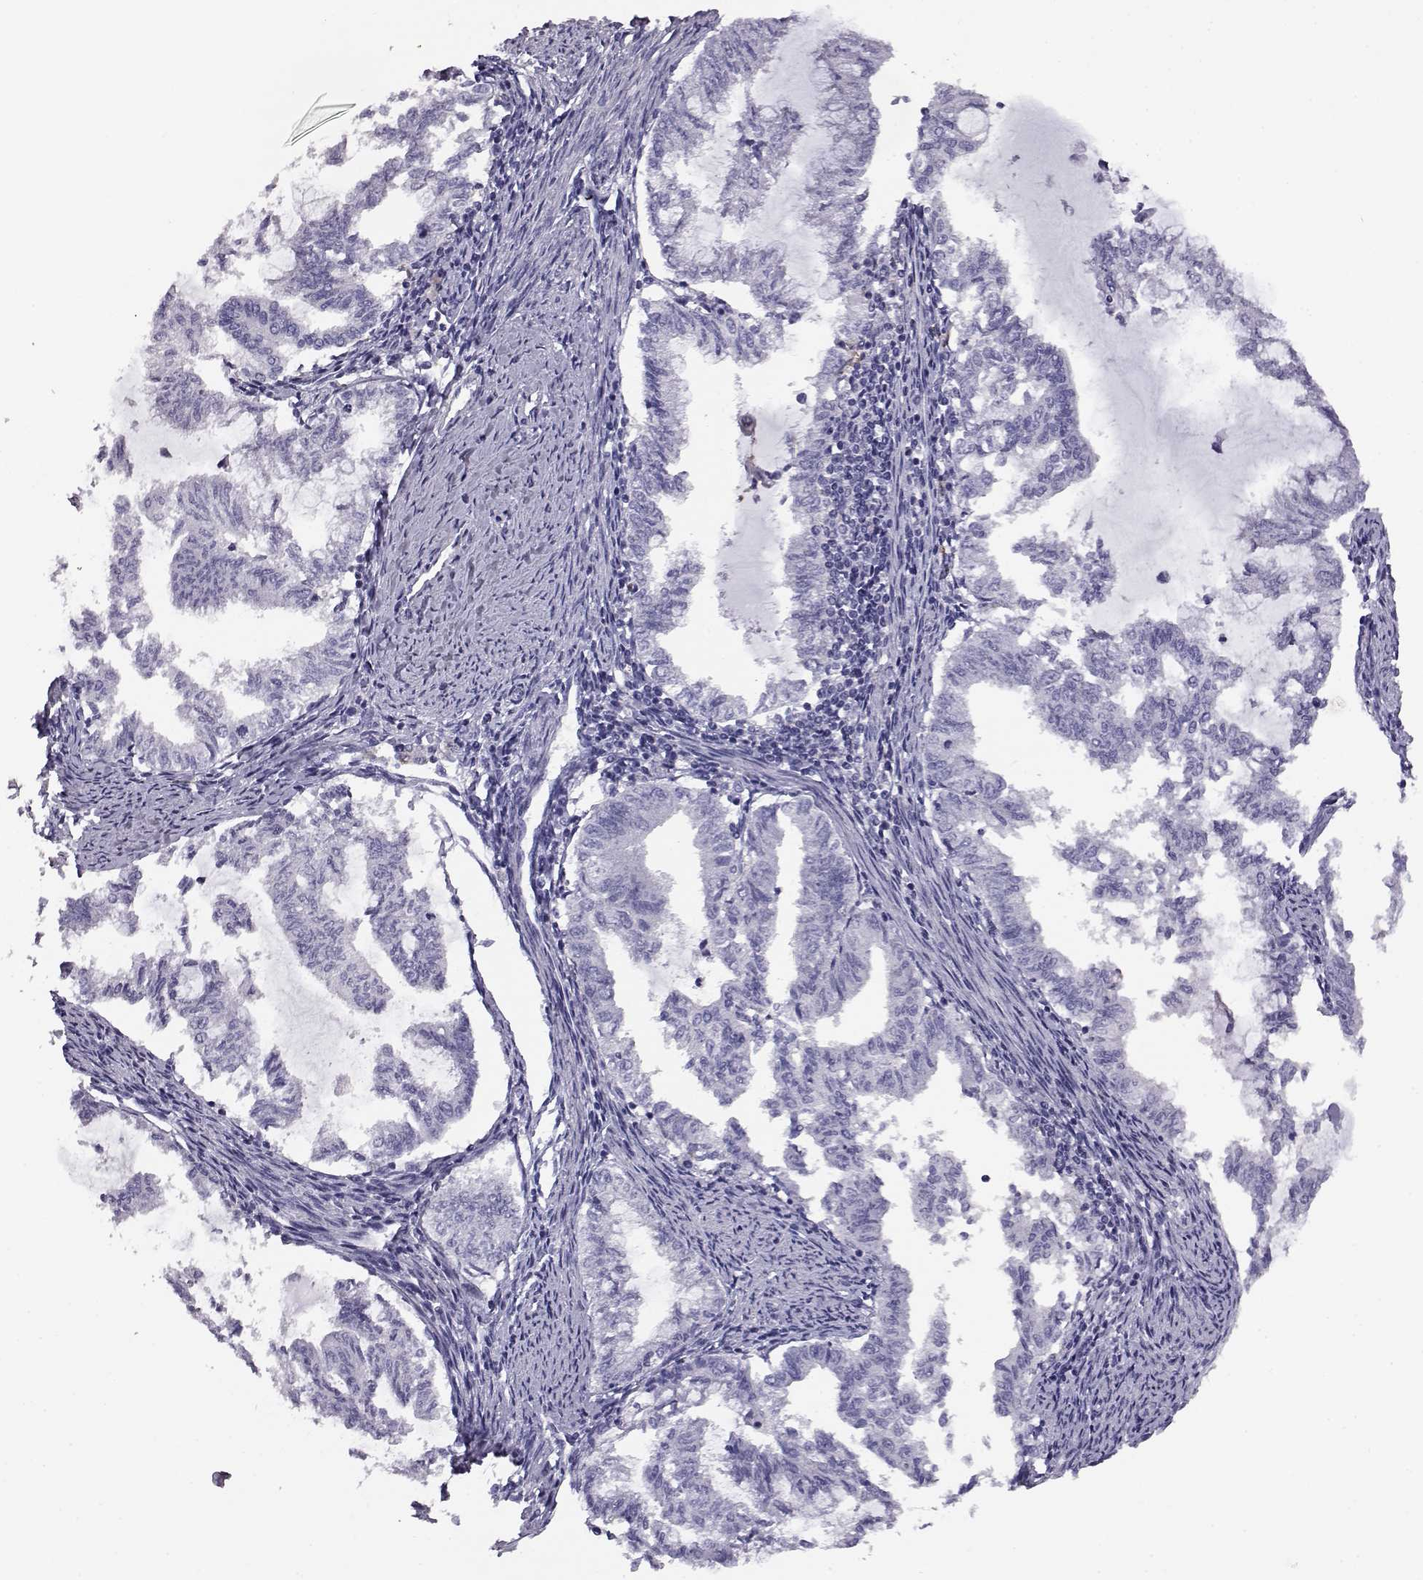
{"staining": {"intensity": "negative", "quantity": "none", "location": "none"}, "tissue": "endometrial cancer", "cell_type": "Tumor cells", "image_type": "cancer", "snomed": [{"axis": "morphology", "description": "Adenocarcinoma, NOS"}, {"axis": "topography", "description": "Endometrium"}], "caption": "There is no significant positivity in tumor cells of endometrial cancer.", "gene": "AKR1B1", "patient": {"sex": "female", "age": 79}}